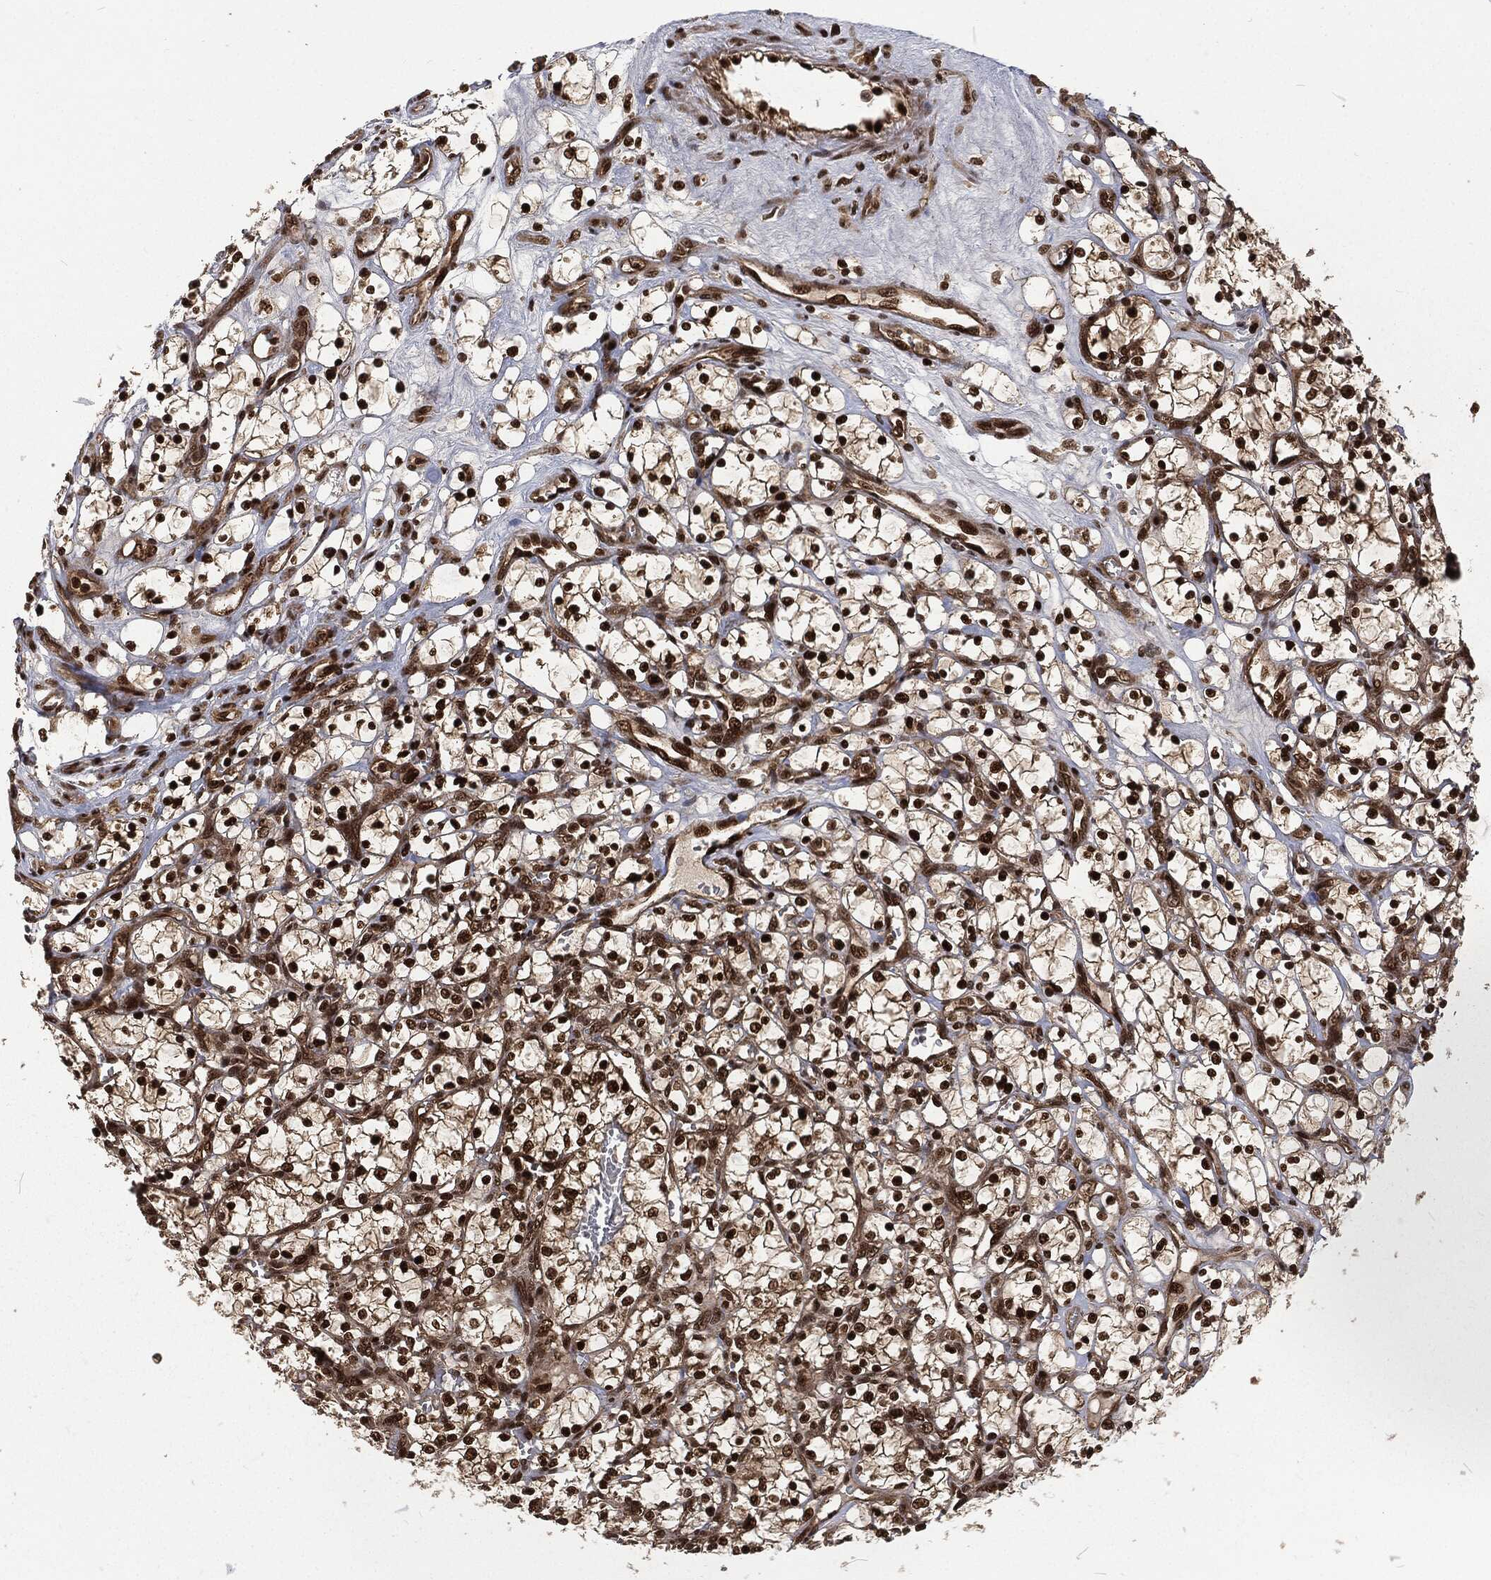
{"staining": {"intensity": "strong", "quantity": ">75%", "location": "nuclear"}, "tissue": "renal cancer", "cell_type": "Tumor cells", "image_type": "cancer", "snomed": [{"axis": "morphology", "description": "Adenocarcinoma, NOS"}, {"axis": "topography", "description": "Kidney"}], "caption": "Brown immunohistochemical staining in human adenocarcinoma (renal) exhibits strong nuclear expression in about >75% of tumor cells.", "gene": "NGRN", "patient": {"sex": "female", "age": 69}}